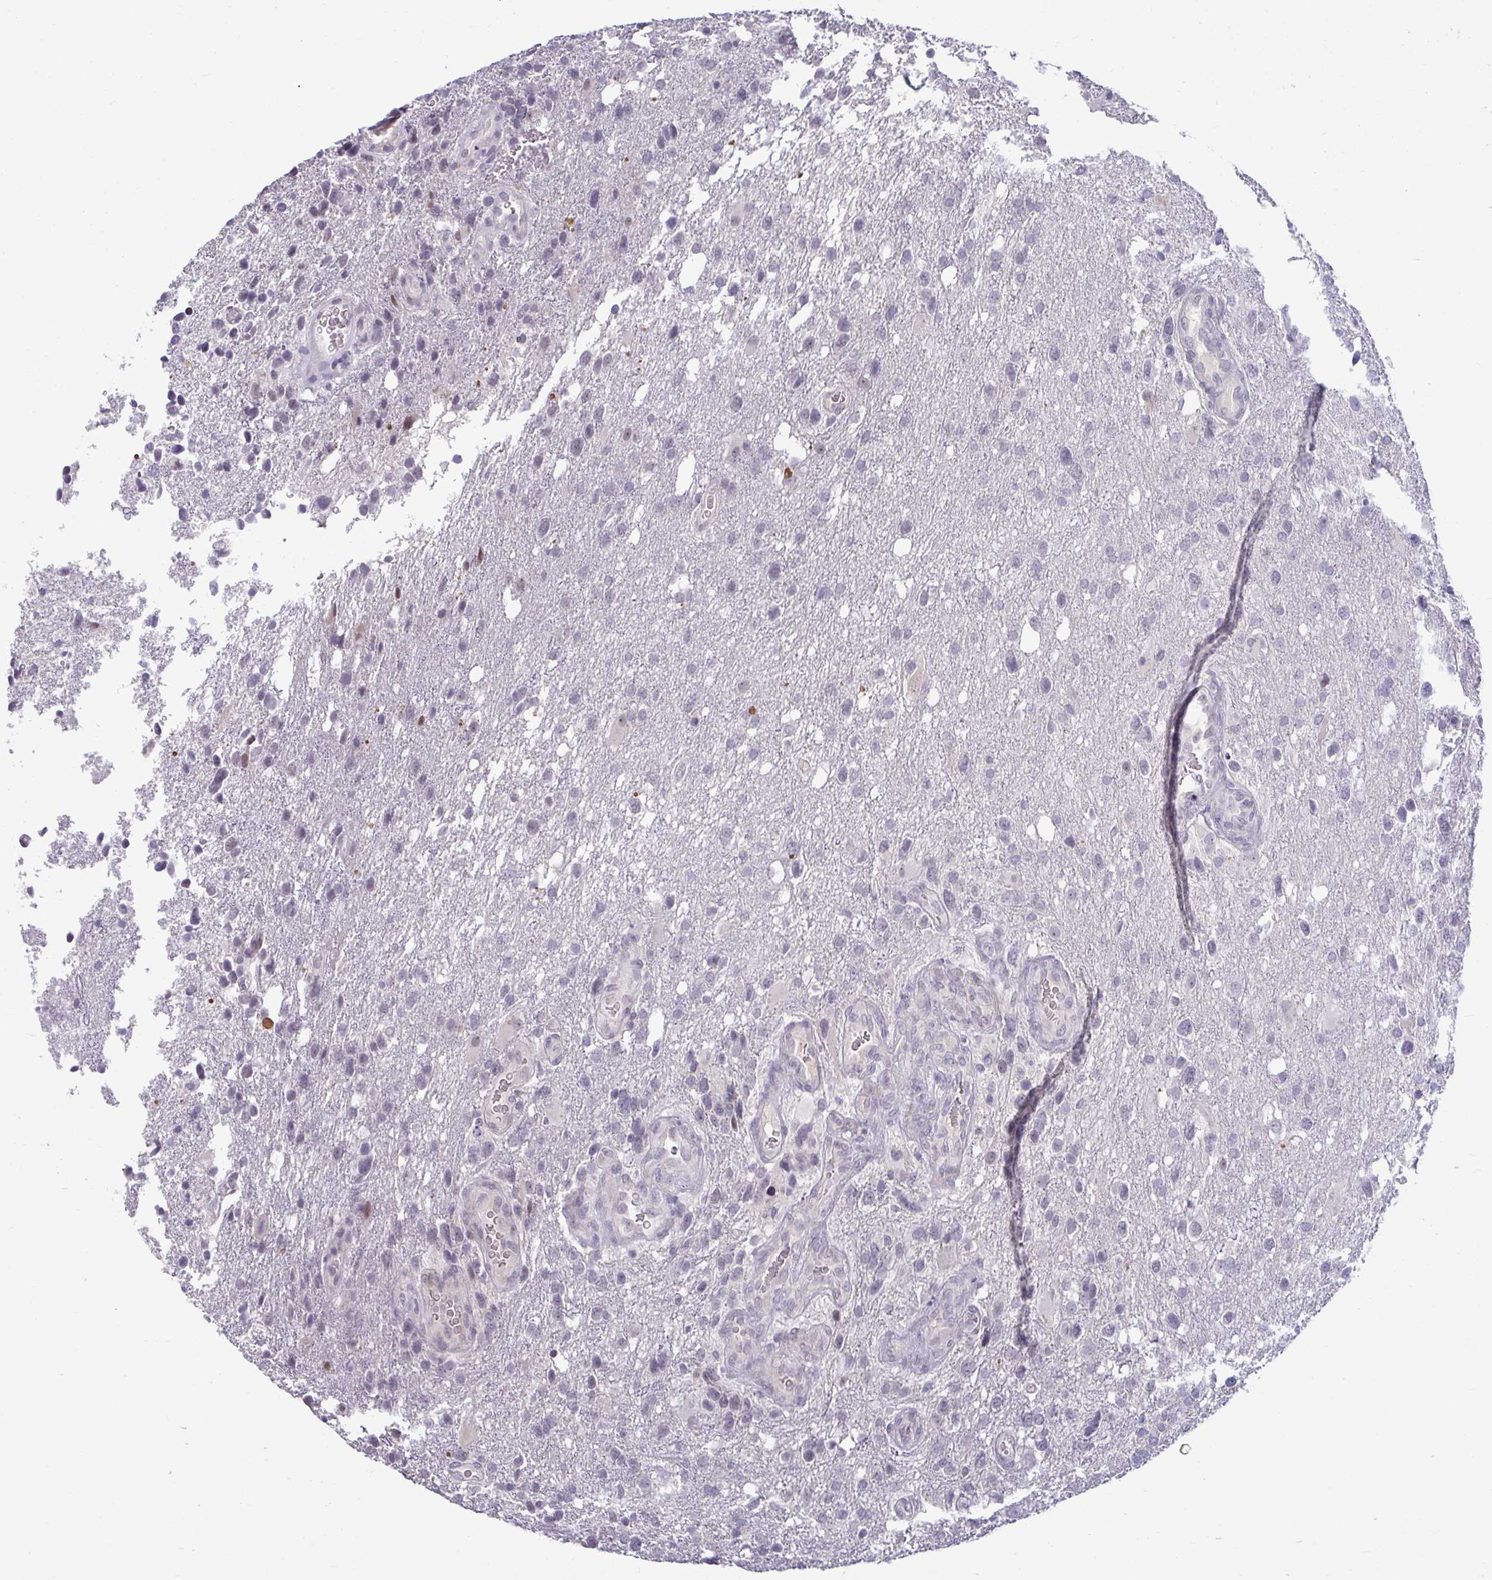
{"staining": {"intensity": "weak", "quantity": "<25%", "location": "nuclear"}, "tissue": "glioma", "cell_type": "Tumor cells", "image_type": "cancer", "snomed": [{"axis": "morphology", "description": "Glioma, malignant, High grade"}, {"axis": "topography", "description": "Brain"}], "caption": "Micrograph shows no significant protein positivity in tumor cells of glioma. The staining is performed using DAB brown chromogen with nuclei counter-stained in using hematoxylin.", "gene": "RNASEH1", "patient": {"sex": "female", "age": 58}}